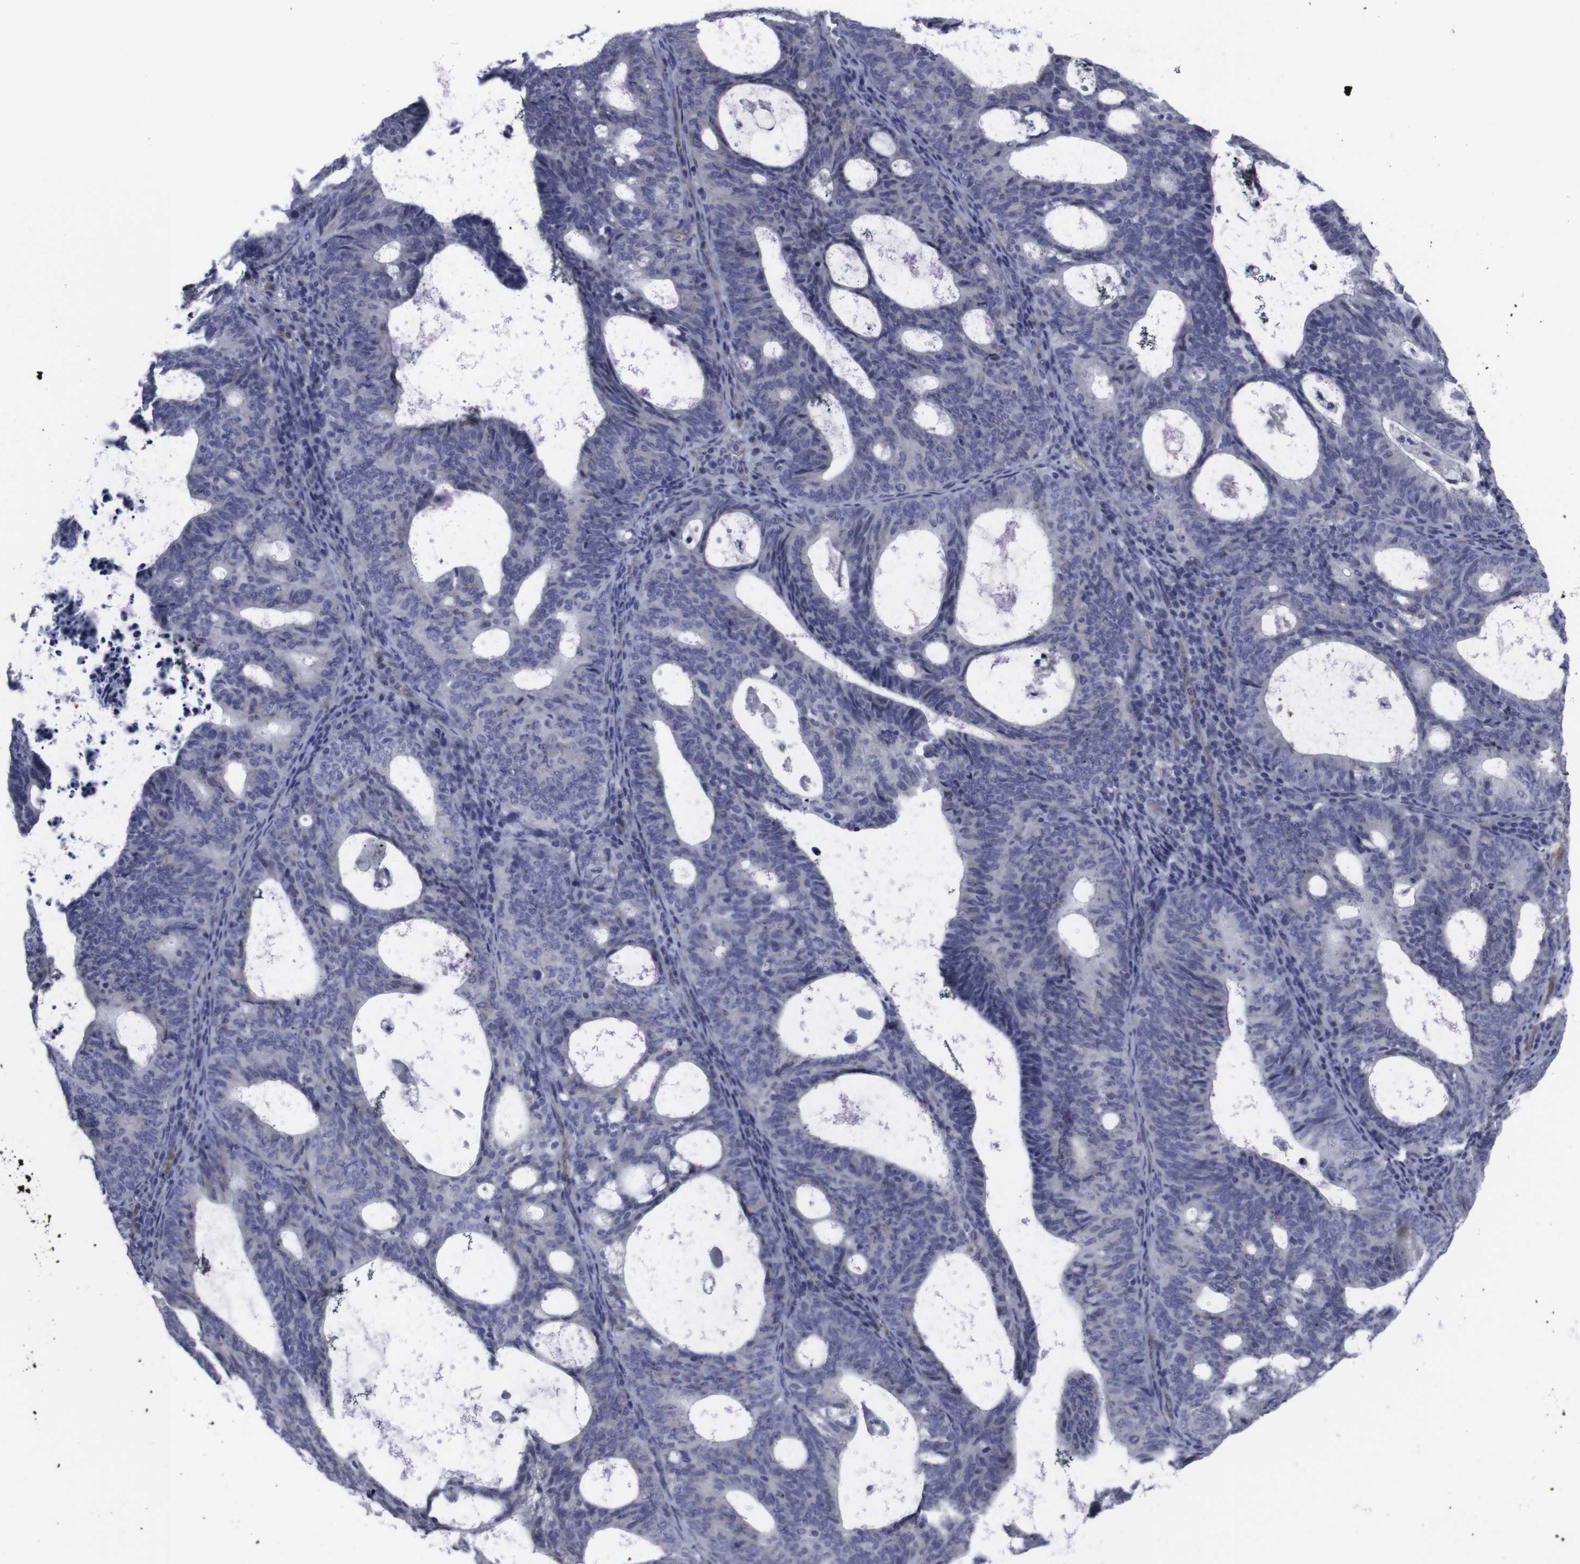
{"staining": {"intensity": "negative", "quantity": "none", "location": "none"}, "tissue": "endometrial cancer", "cell_type": "Tumor cells", "image_type": "cancer", "snomed": [{"axis": "morphology", "description": "Adenocarcinoma, NOS"}, {"axis": "topography", "description": "Uterus"}], "caption": "Tumor cells show no significant positivity in endometrial adenocarcinoma.", "gene": "SNCG", "patient": {"sex": "female", "age": 83}}